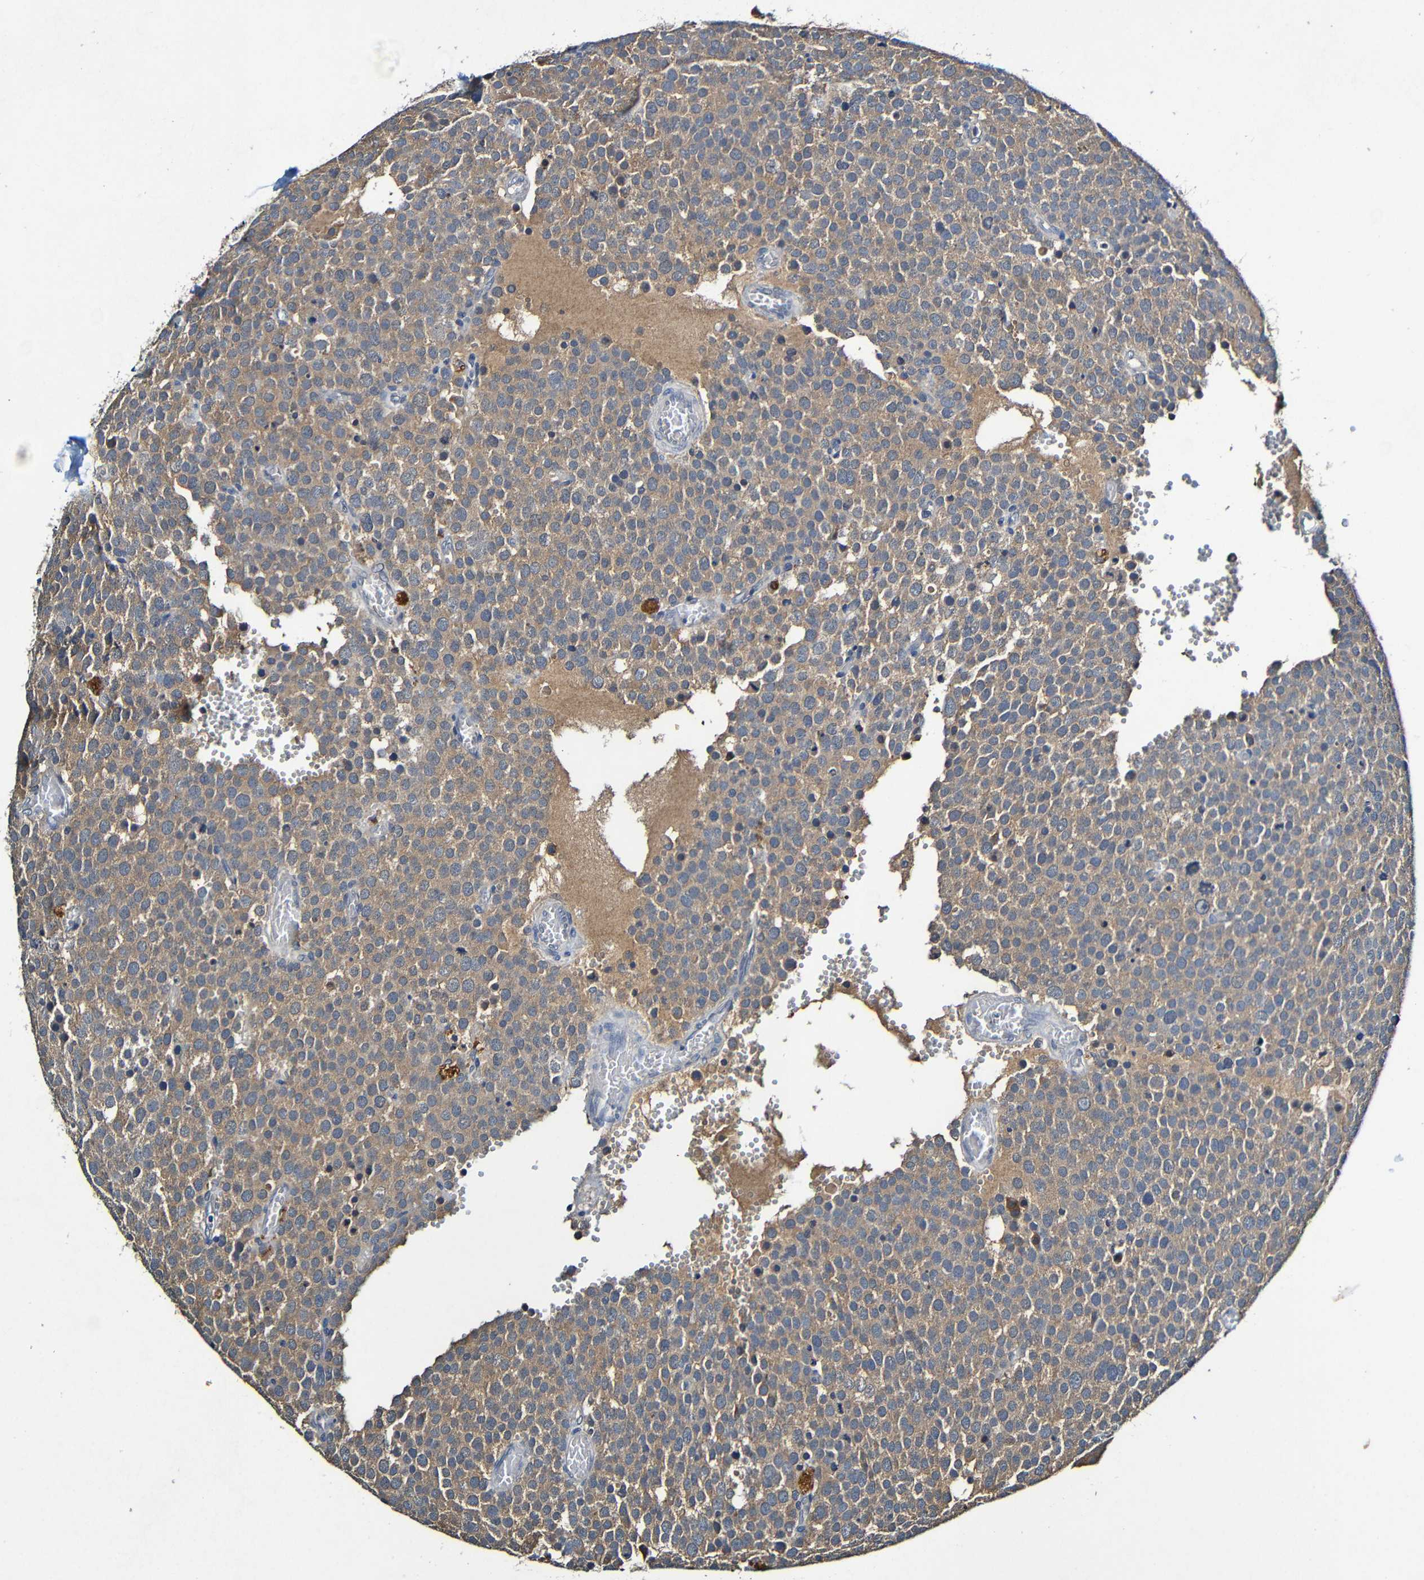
{"staining": {"intensity": "moderate", "quantity": ">75%", "location": "cytoplasmic/membranous"}, "tissue": "testis cancer", "cell_type": "Tumor cells", "image_type": "cancer", "snomed": [{"axis": "morphology", "description": "Normal tissue, NOS"}, {"axis": "morphology", "description": "Seminoma, NOS"}, {"axis": "topography", "description": "Testis"}], "caption": "Testis cancer (seminoma) stained with immunohistochemistry exhibits moderate cytoplasmic/membranous expression in approximately >75% of tumor cells. (DAB IHC with brightfield microscopy, high magnification).", "gene": "LRRC70", "patient": {"sex": "male", "age": 71}}